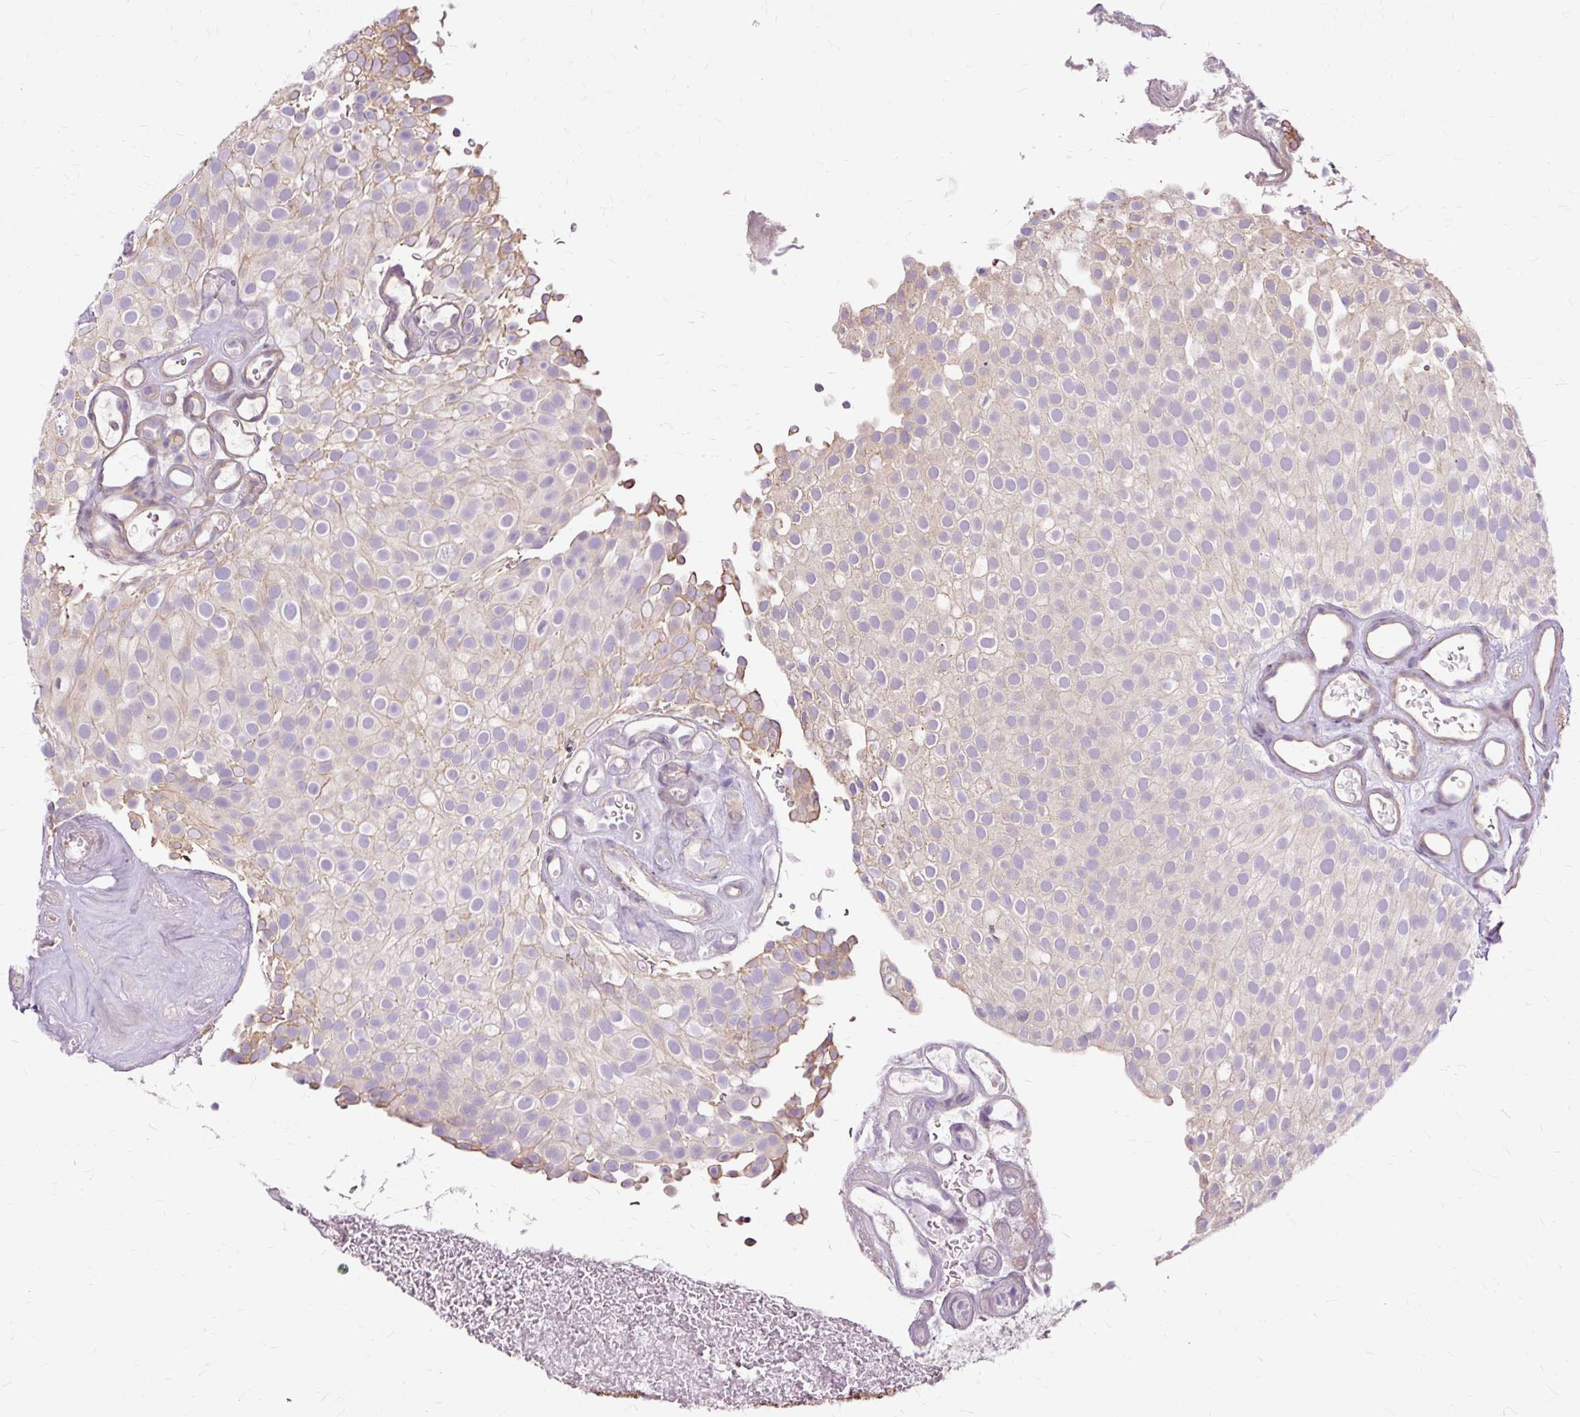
{"staining": {"intensity": "negative", "quantity": "none", "location": "none"}, "tissue": "urothelial cancer", "cell_type": "Tumor cells", "image_type": "cancer", "snomed": [{"axis": "morphology", "description": "Urothelial carcinoma, Low grade"}, {"axis": "topography", "description": "Urinary bladder"}], "caption": "Tumor cells are negative for brown protein staining in urothelial cancer.", "gene": "TSPAN8", "patient": {"sex": "male", "age": 78}}